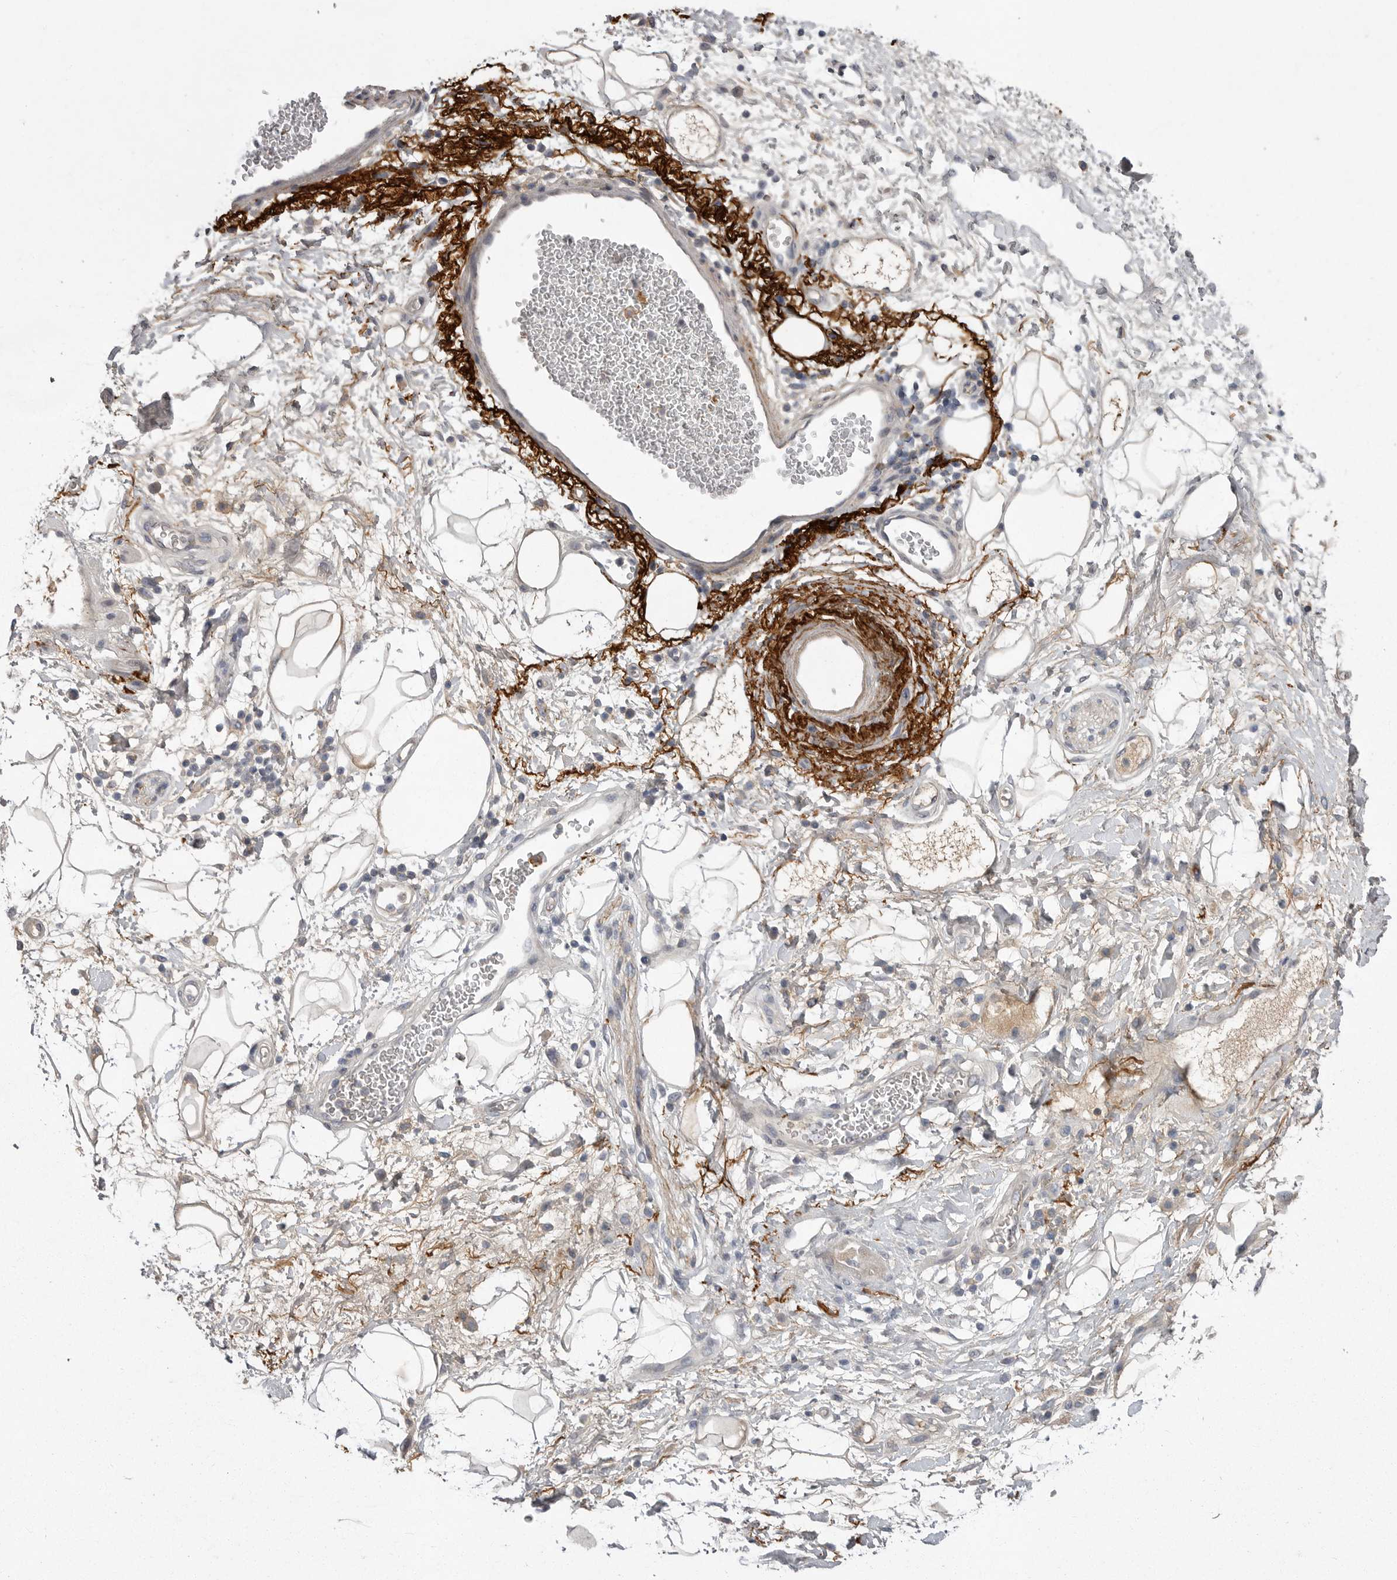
{"staining": {"intensity": "moderate", "quantity": "<25%", "location": "cytoplasmic/membranous"}, "tissue": "adipose tissue", "cell_type": "Adipocytes", "image_type": "normal", "snomed": [{"axis": "morphology", "description": "Normal tissue, NOS"}, {"axis": "morphology", "description": "Adenocarcinoma, NOS"}, {"axis": "topography", "description": "Duodenum"}, {"axis": "topography", "description": "Peripheral nerve tissue"}], "caption": "Moderate cytoplasmic/membranous expression is present in about <25% of adipocytes in unremarkable adipose tissue.", "gene": "CRP", "patient": {"sex": "female", "age": 60}}